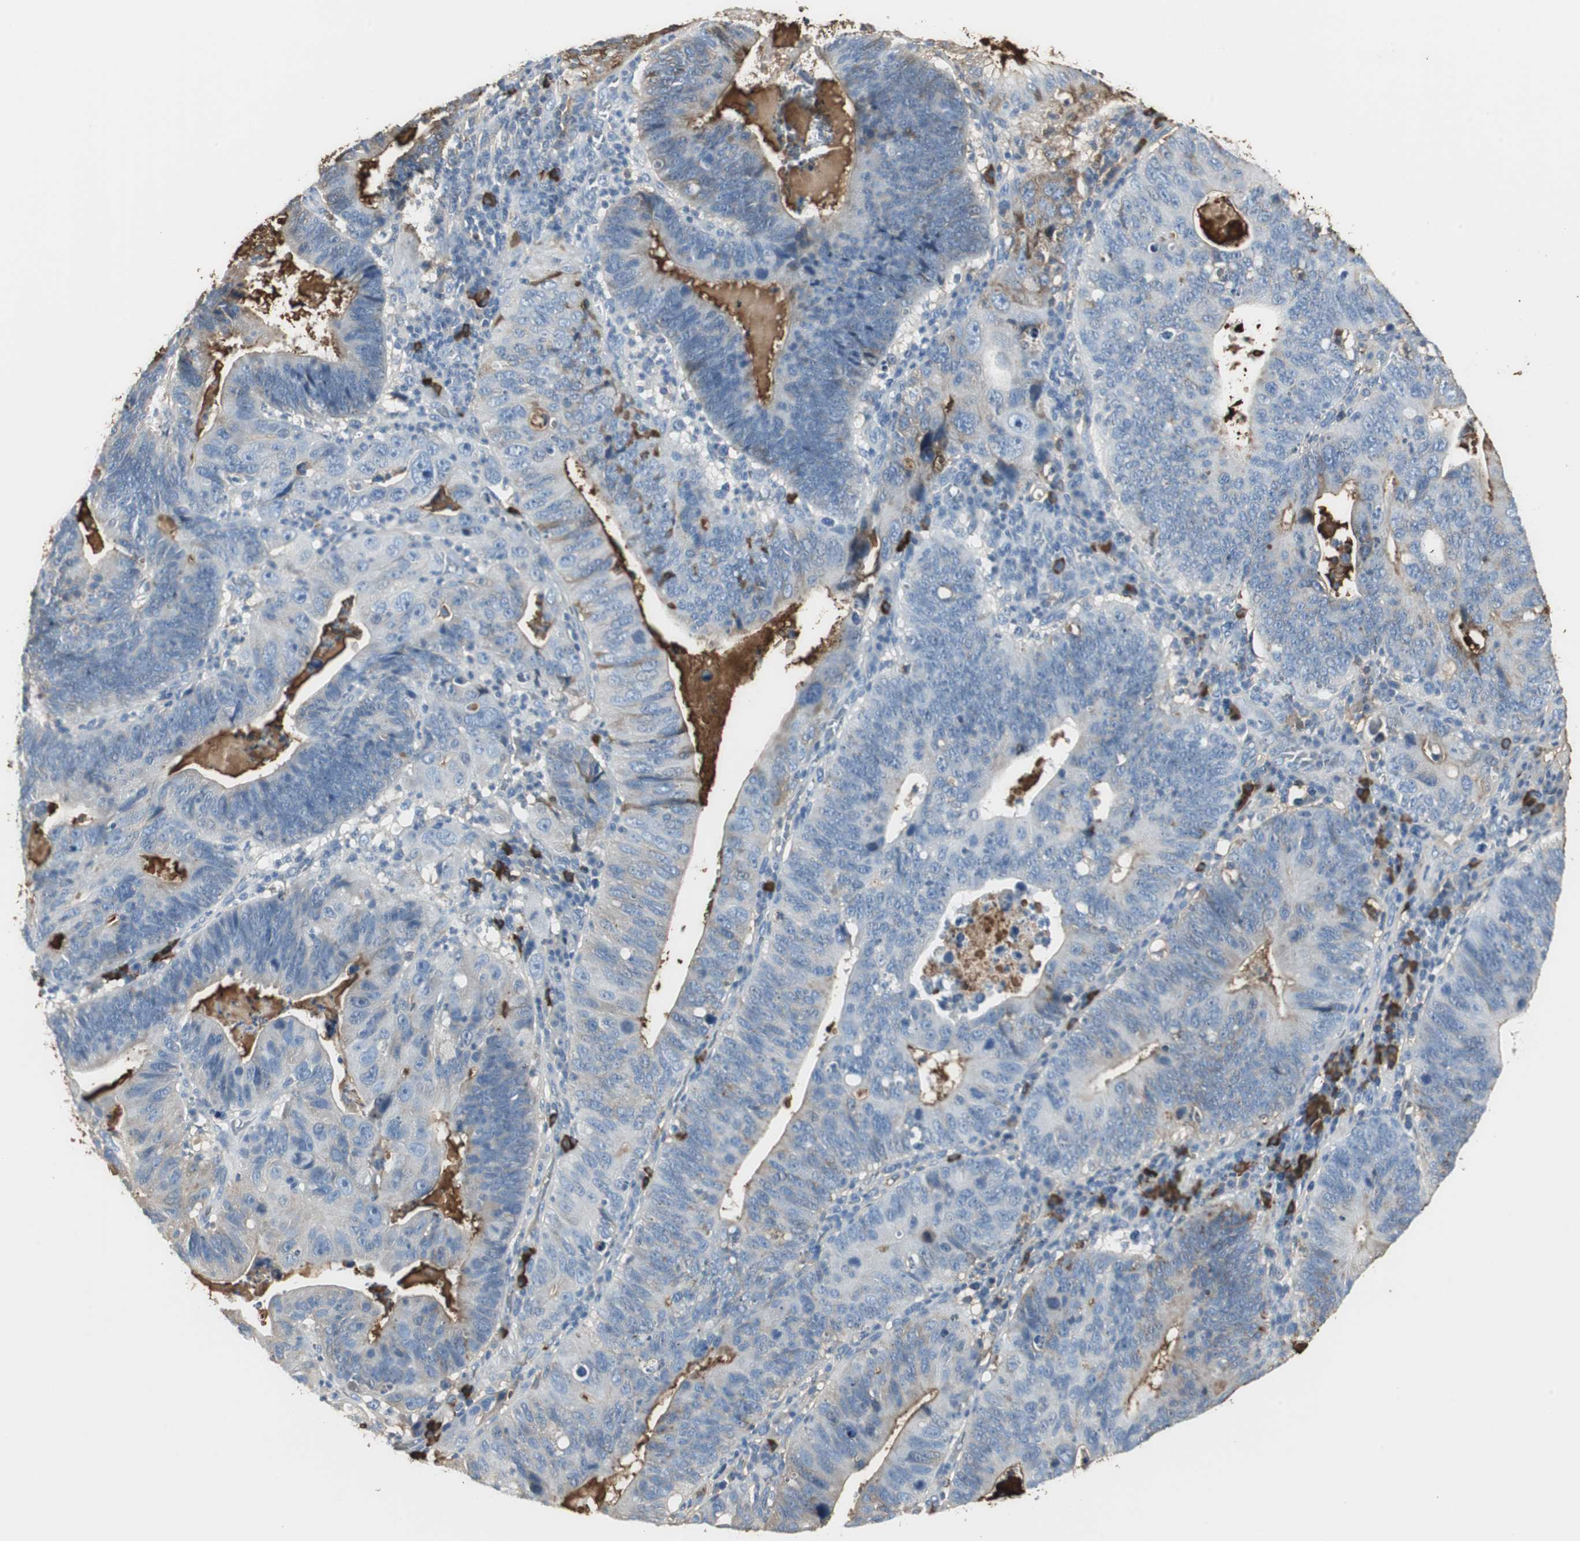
{"staining": {"intensity": "negative", "quantity": "none", "location": "none"}, "tissue": "stomach cancer", "cell_type": "Tumor cells", "image_type": "cancer", "snomed": [{"axis": "morphology", "description": "Adenocarcinoma, NOS"}, {"axis": "topography", "description": "Stomach"}], "caption": "Tumor cells show no significant expression in adenocarcinoma (stomach).", "gene": "IGHA1", "patient": {"sex": "male", "age": 59}}